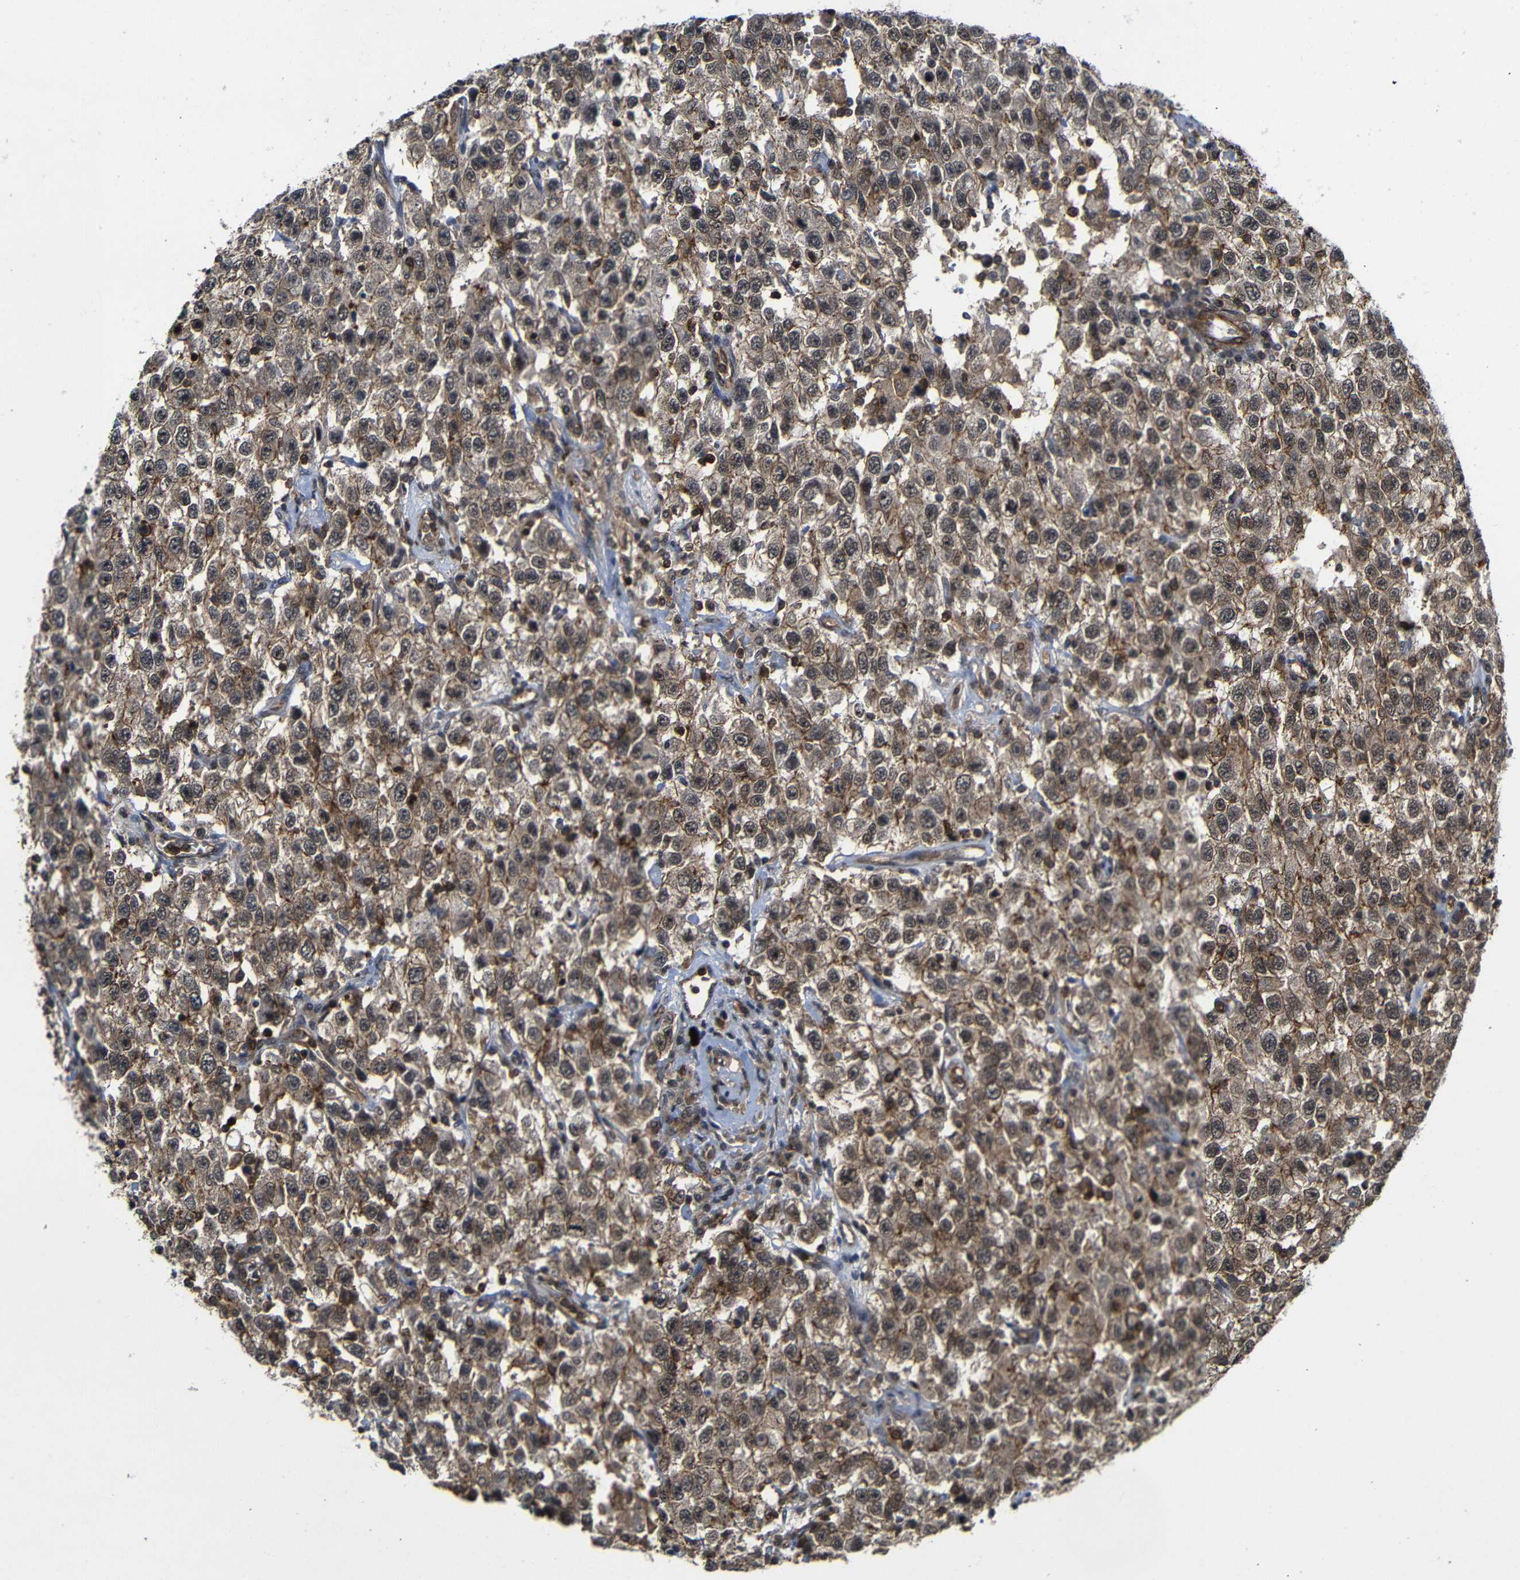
{"staining": {"intensity": "weak", "quantity": ">75%", "location": "cytoplasmic/membranous"}, "tissue": "testis cancer", "cell_type": "Tumor cells", "image_type": "cancer", "snomed": [{"axis": "morphology", "description": "Seminoma, NOS"}, {"axis": "topography", "description": "Testis"}], "caption": "The photomicrograph demonstrates immunohistochemical staining of testis cancer (seminoma). There is weak cytoplasmic/membranous staining is appreciated in about >75% of tumor cells.", "gene": "NANOS1", "patient": {"sex": "male", "age": 41}}